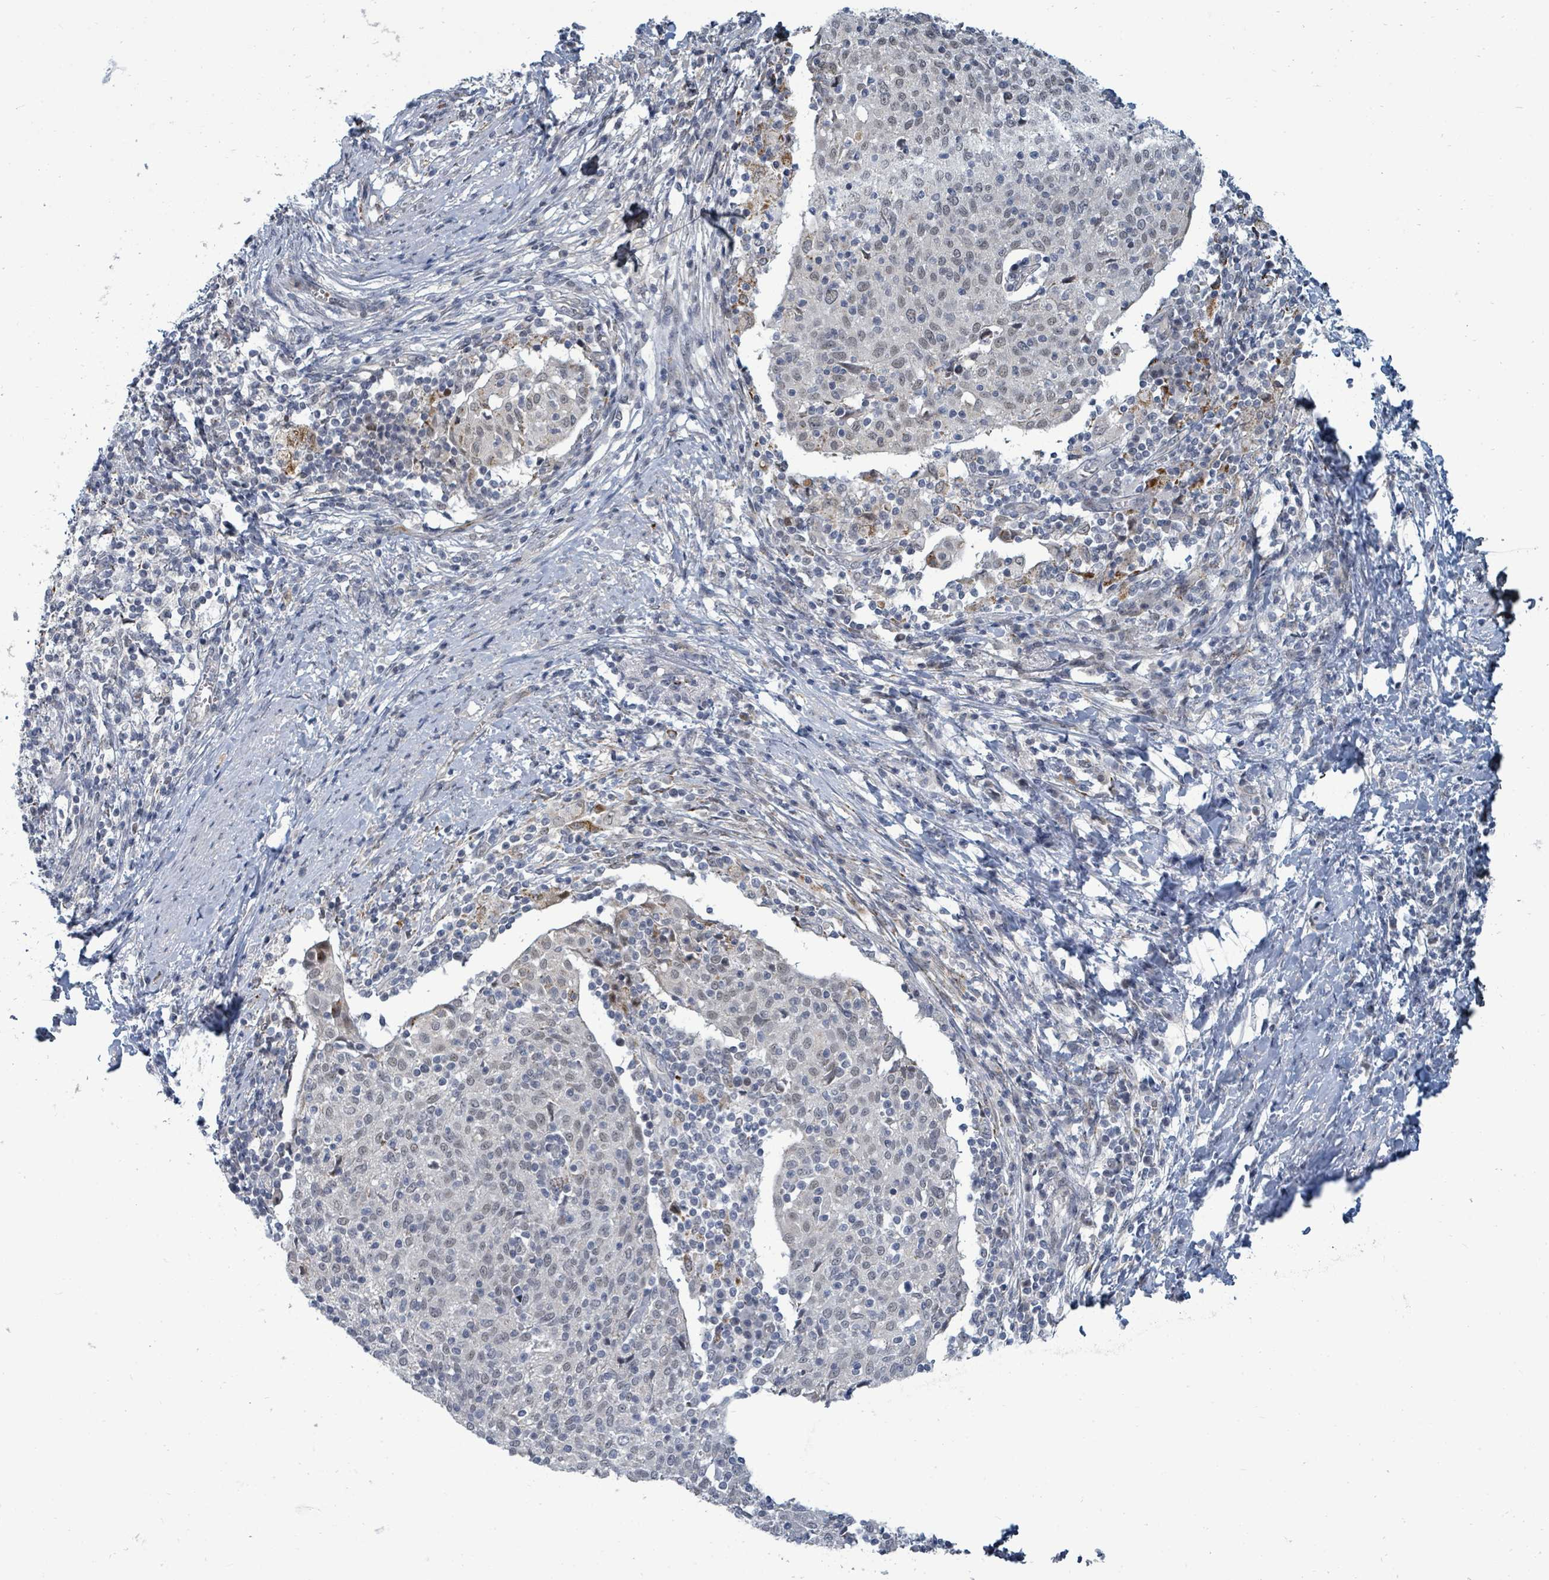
{"staining": {"intensity": "negative", "quantity": "none", "location": "none"}, "tissue": "cervical cancer", "cell_type": "Tumor cells", "image_type": "cancer", "snomed": [{"axis": "morphology", "description": "Squamous cell carcinoma, NOS"}, {"axis": "topography", "description": "Cervix"}], "caption": "Cervical cancer (squamous cell carcinoma) stained for a protein using immunohistochemistry exhibits no positivity tumor cells.", "gene": "TRDMT1", "patient": {"sex": "female", "age": 52}}